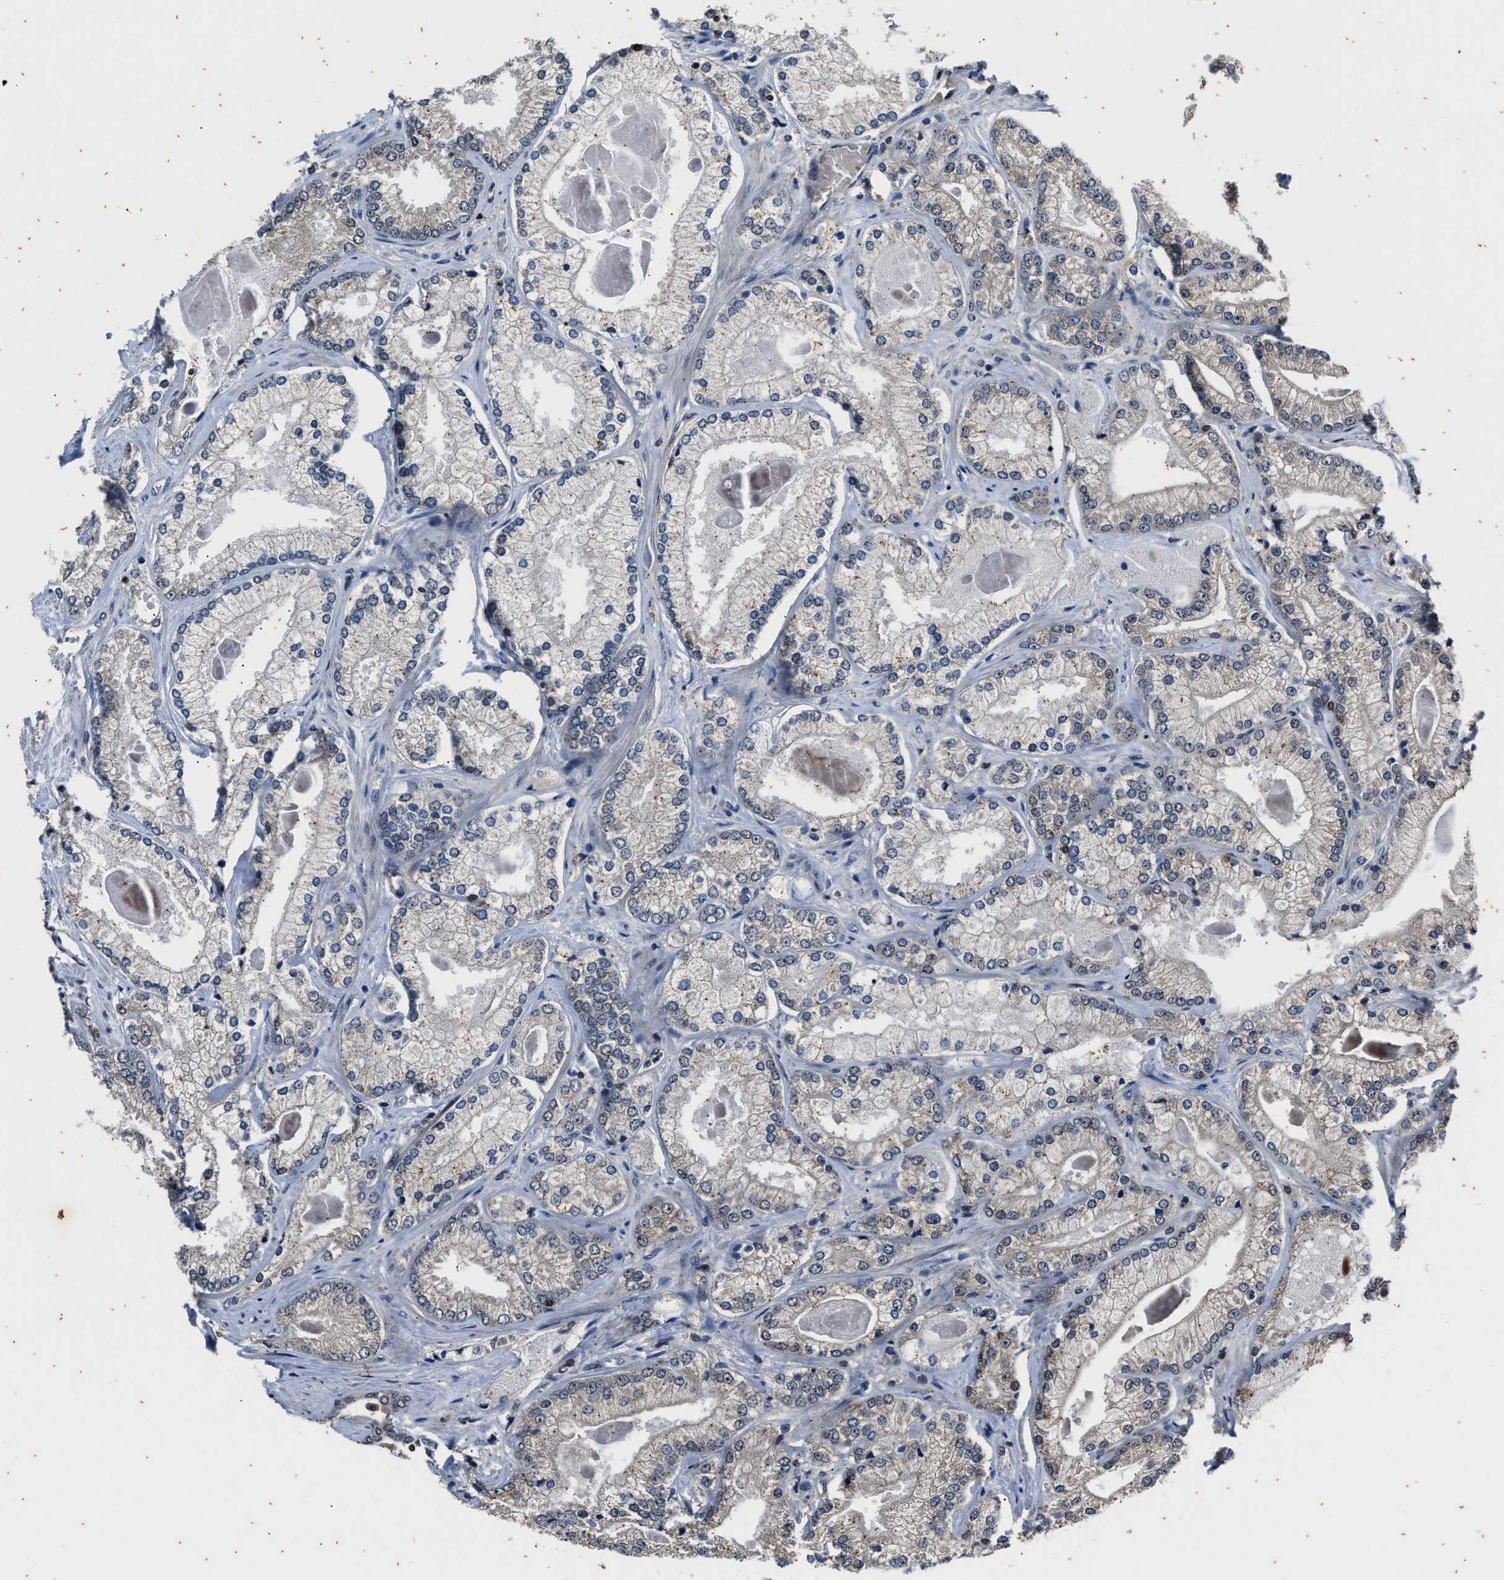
{"staining": {"intensity": "negative", "quantity": "none", "location": "none"}, "tissue": "prostate cancer", "cell_type": "Tumor cells", "image_type": "cancer", "snomed": [{"axis": "morphology", "description": "Adenocarcinoma, Low grade"}, {"axis": "topography", "description": "Prostate"}], "caption": "A high-resolution photomicrograph shows immunohistochemistry (IHC) staining of prostate cancer, which exhibits no significant expression in tumor cells.", "gene": "PTPN7", "patient": {"sex": "male", "age": 65}}